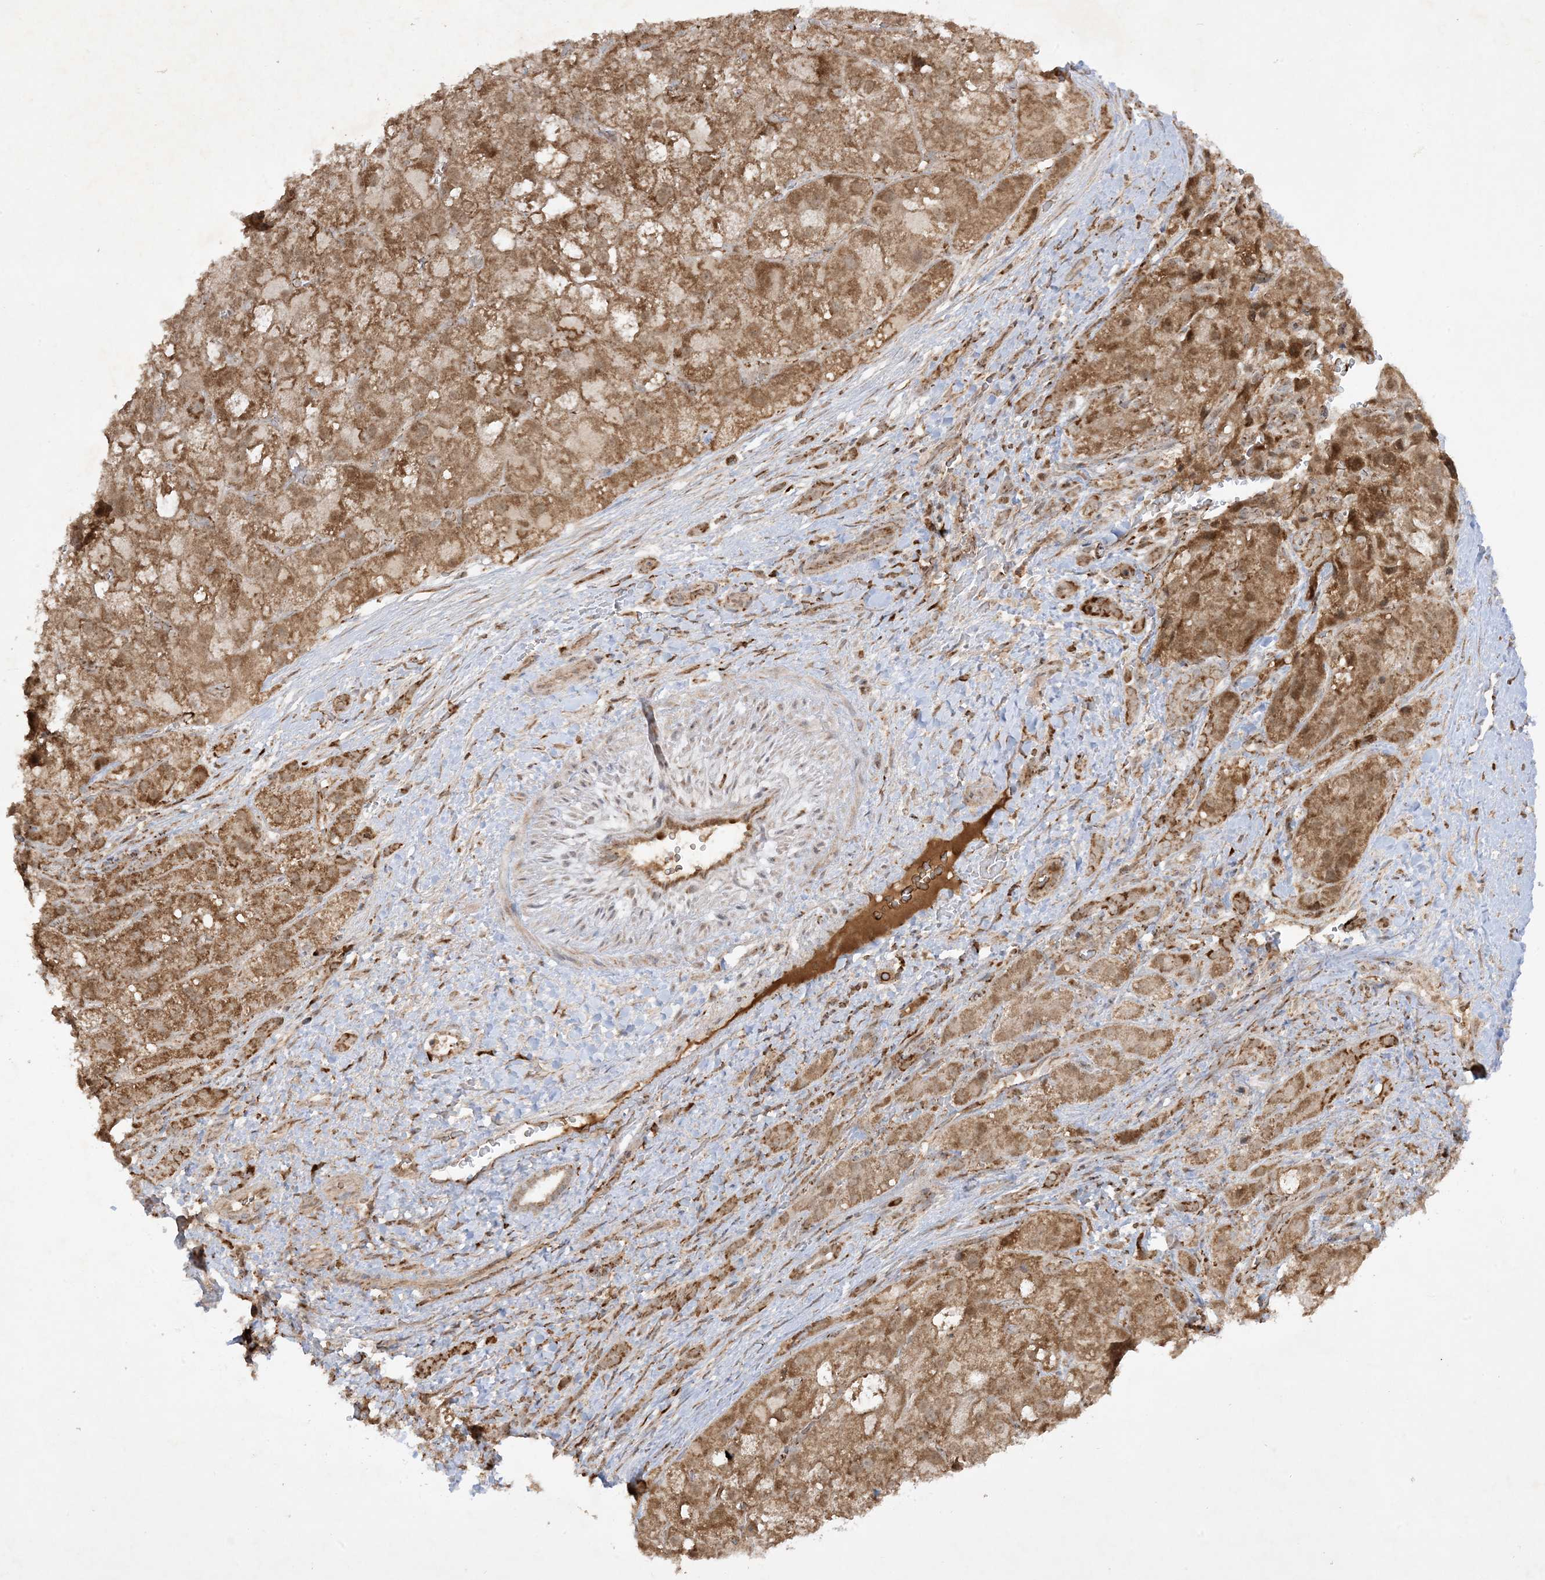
{"staining": {"intensity": "moderate", "quantity": ">75%", "location": "cytoplasmic/membranous"}, "tissue": "liver cancer", "cell_type": "Tumor cells", "image_type": "cancer", "snomed": [{"axis": "morphology", "description": "Carcinoma, Hepatocellular, NOS"}, {"axis": "topography", "description": "Liver"}], "caption": "An immunohistochemistry (IHC) histopathology image of tumor tissue is shown. Protein staining in brown shows moderate cytoplasmic/membranous positivity in liver cancer within tumor cells.", "gene": "NDUFAF3", "patient": {"sex": "male", "age": 57}}